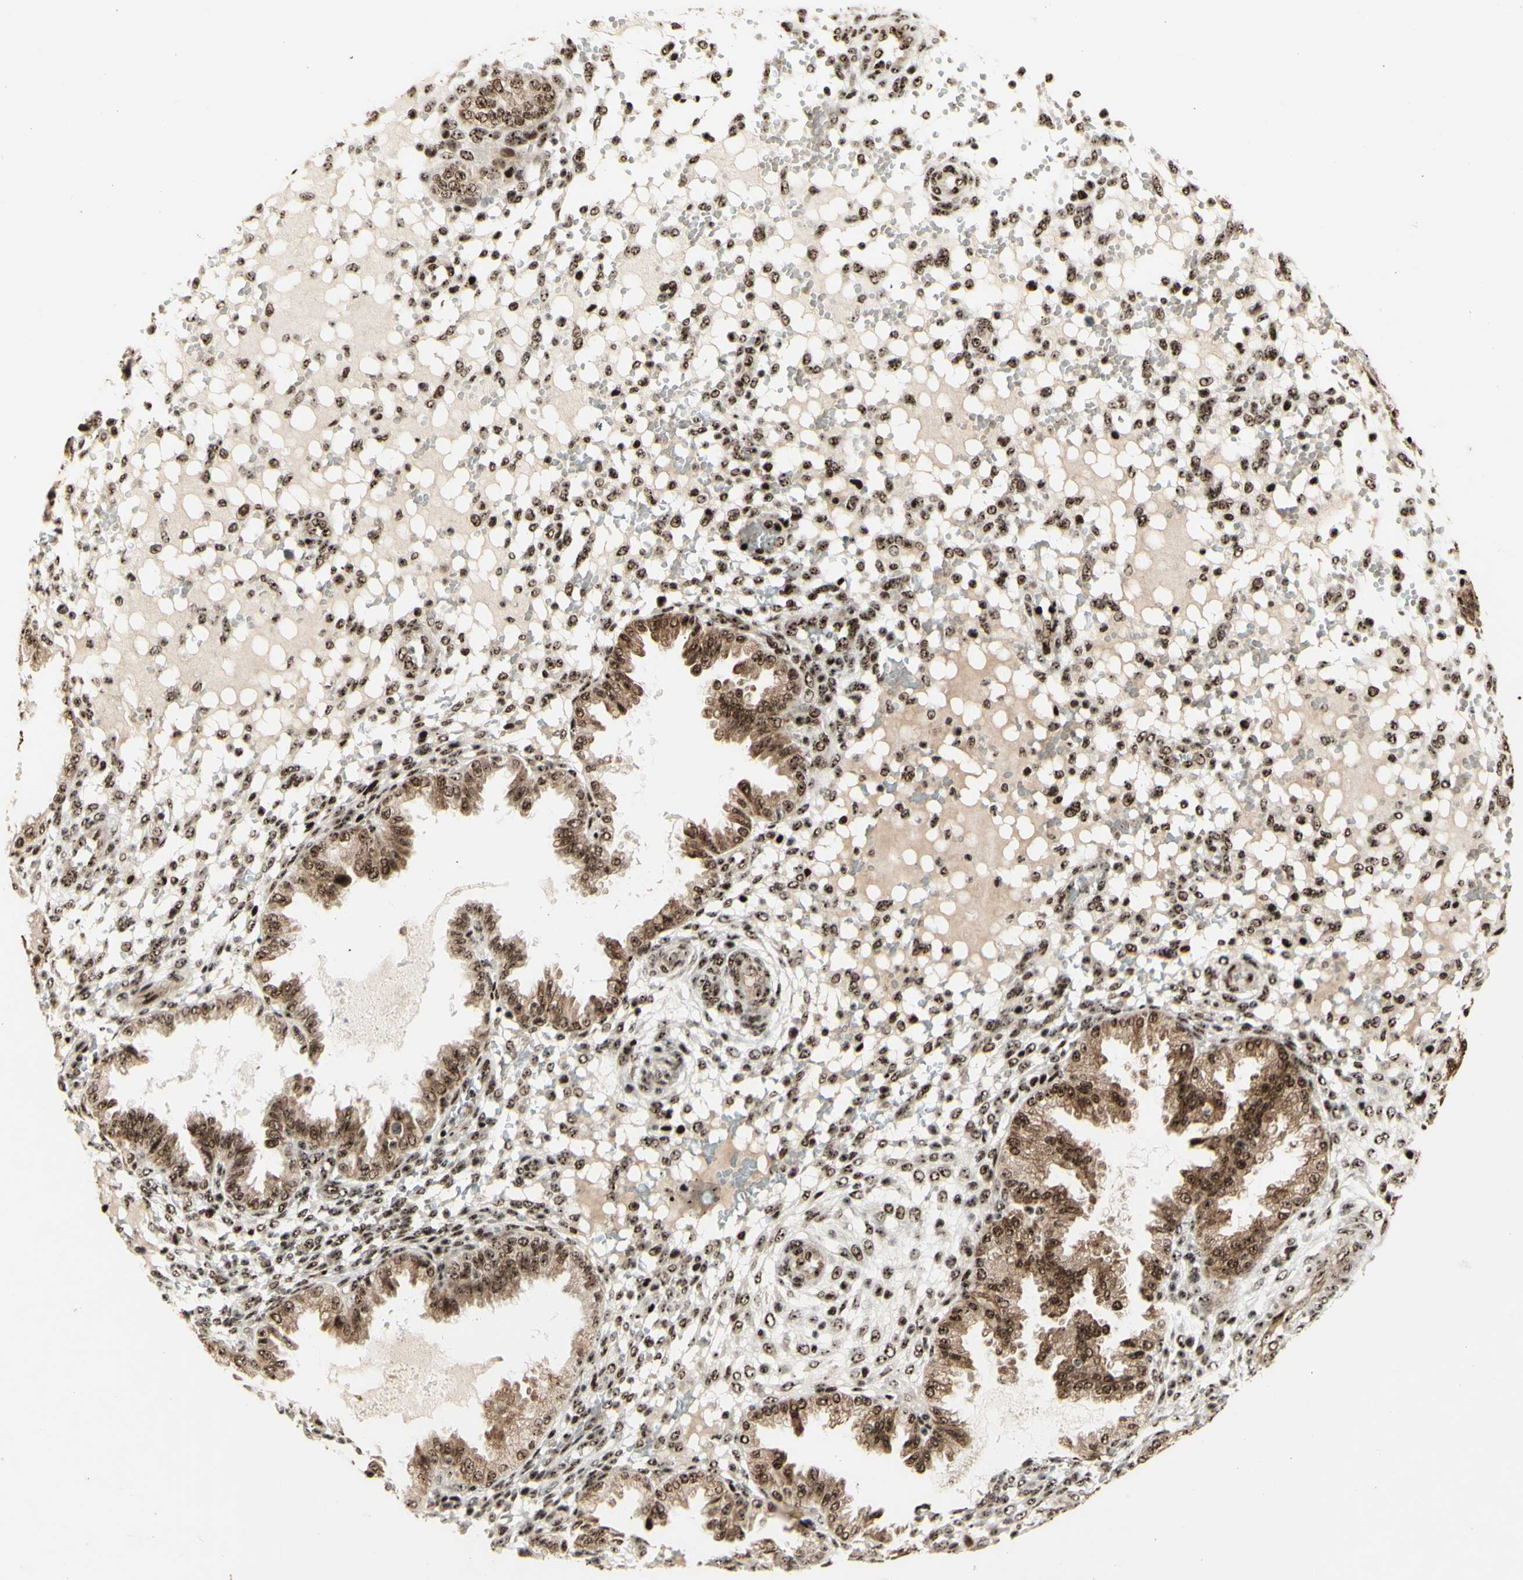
{"staining": {"intensity": "strong", "quantity": ">75%", "location": "nuclear"}, "tissue": "endometrium", "cell_type": "Cells in endometrial stroma", "image_type": "normal", "snomed": [{"axis": "morphology", "description": "Normal tissue, NOS"}, {"axis": "topography", "description": "Endometrium"}], "caption": "IHC (DAB) staining of normal endometrium demonstrates strong nuclear protein positivity in approximately >75% of cells in endometrial stroma.", "gene": "DHX9", "patient": {"sex": "female", "age": 33}}